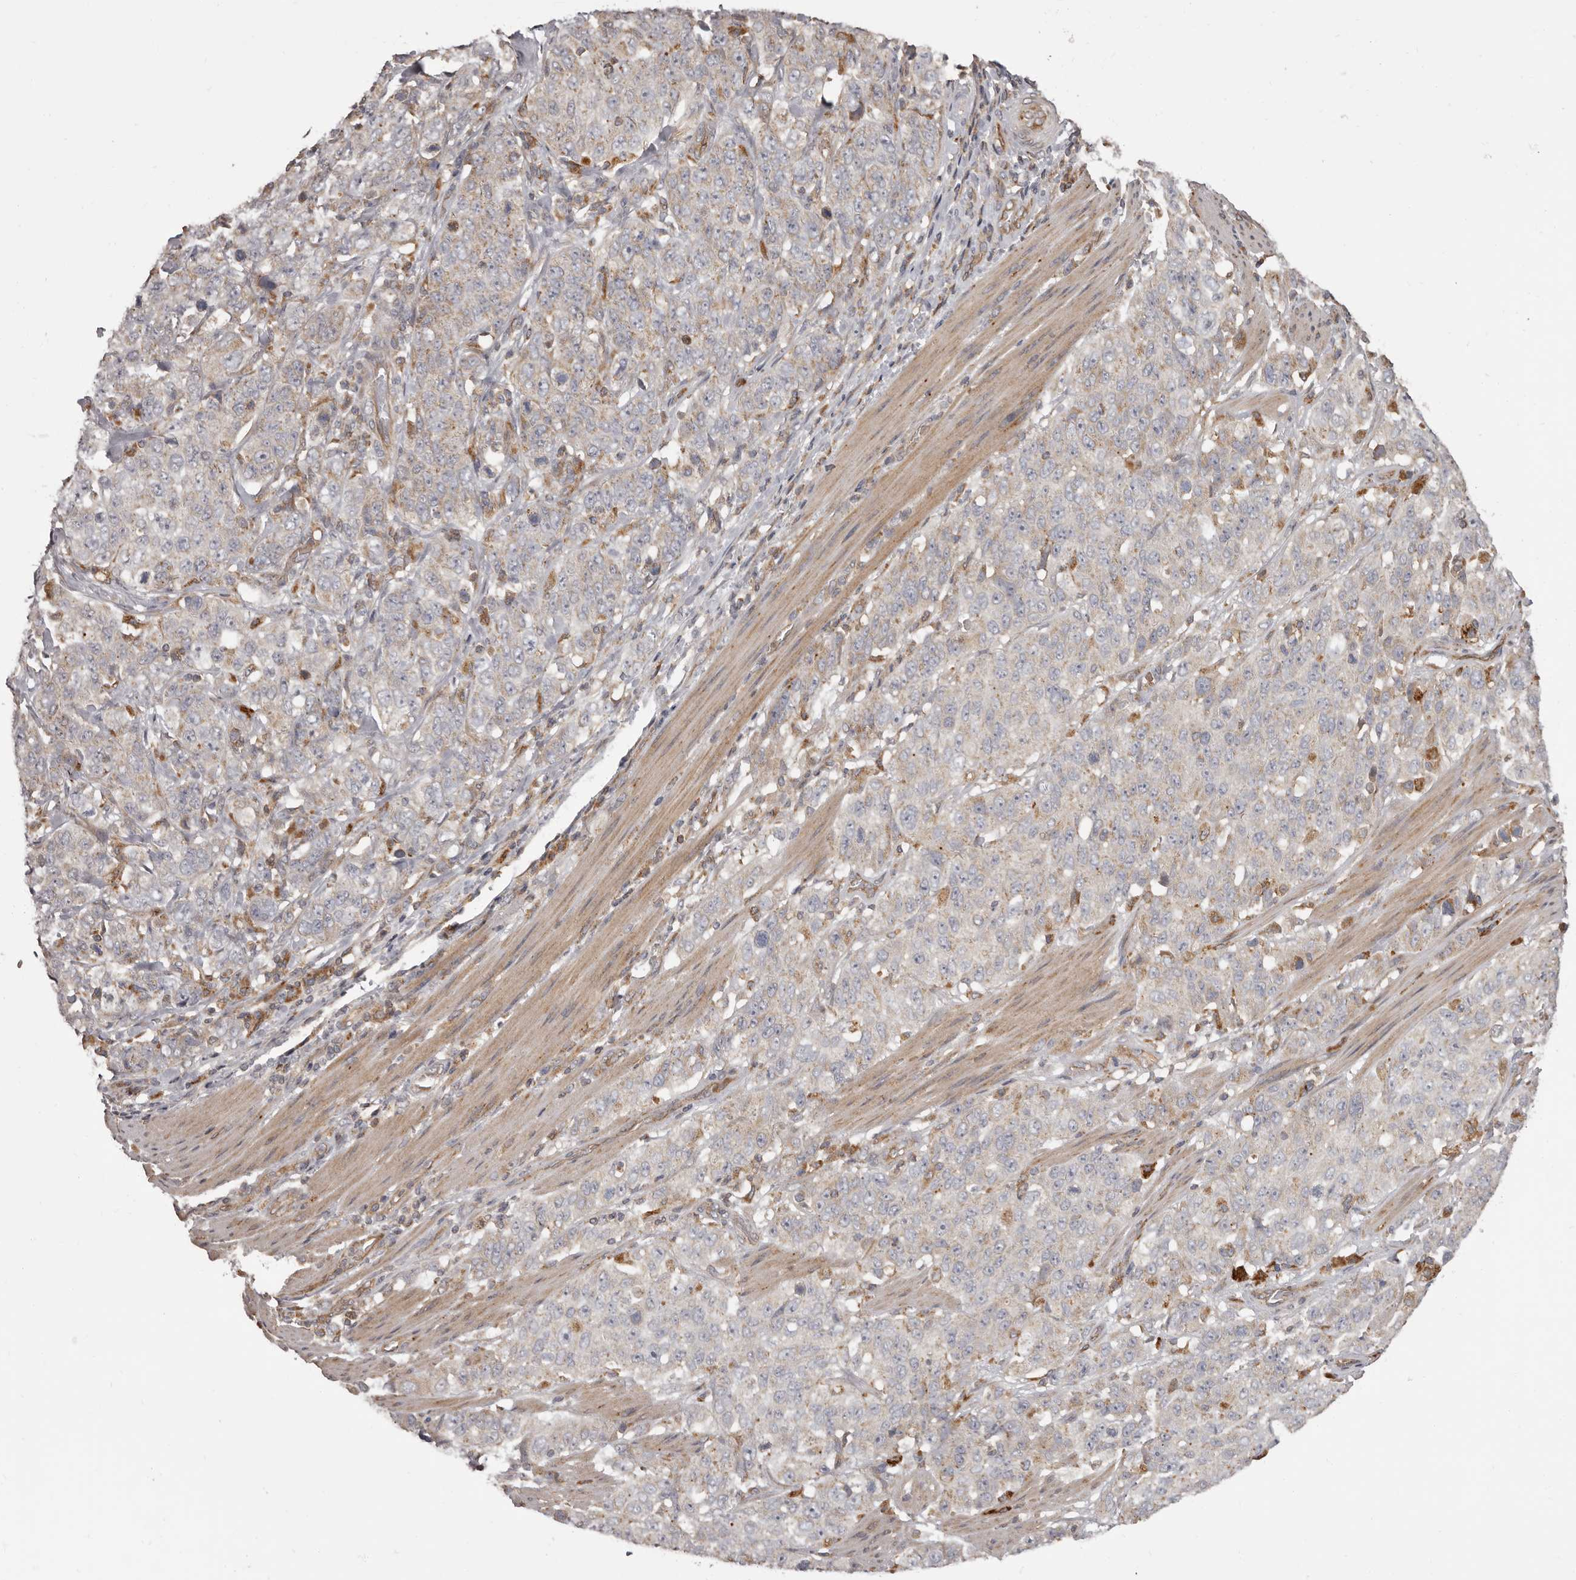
{"staining": {"intensity": "negative", "quantity": "none", "location": "none"}, "tissue": "stomach cancer", "cell_type": "Tumor cells", "image_type": "cancer", "snomed": [{"axis": "morphology", "description": "Adenocarcinoma, NOS"}, {"axis": "topography", "description": "Stomach"}], "caption": "Protein analysis of stomach adenocarcinoma reveals no significant positivity in tumor cells.", "gene": "ADCY2", "patient": {"sex": "male", "age": 48}}